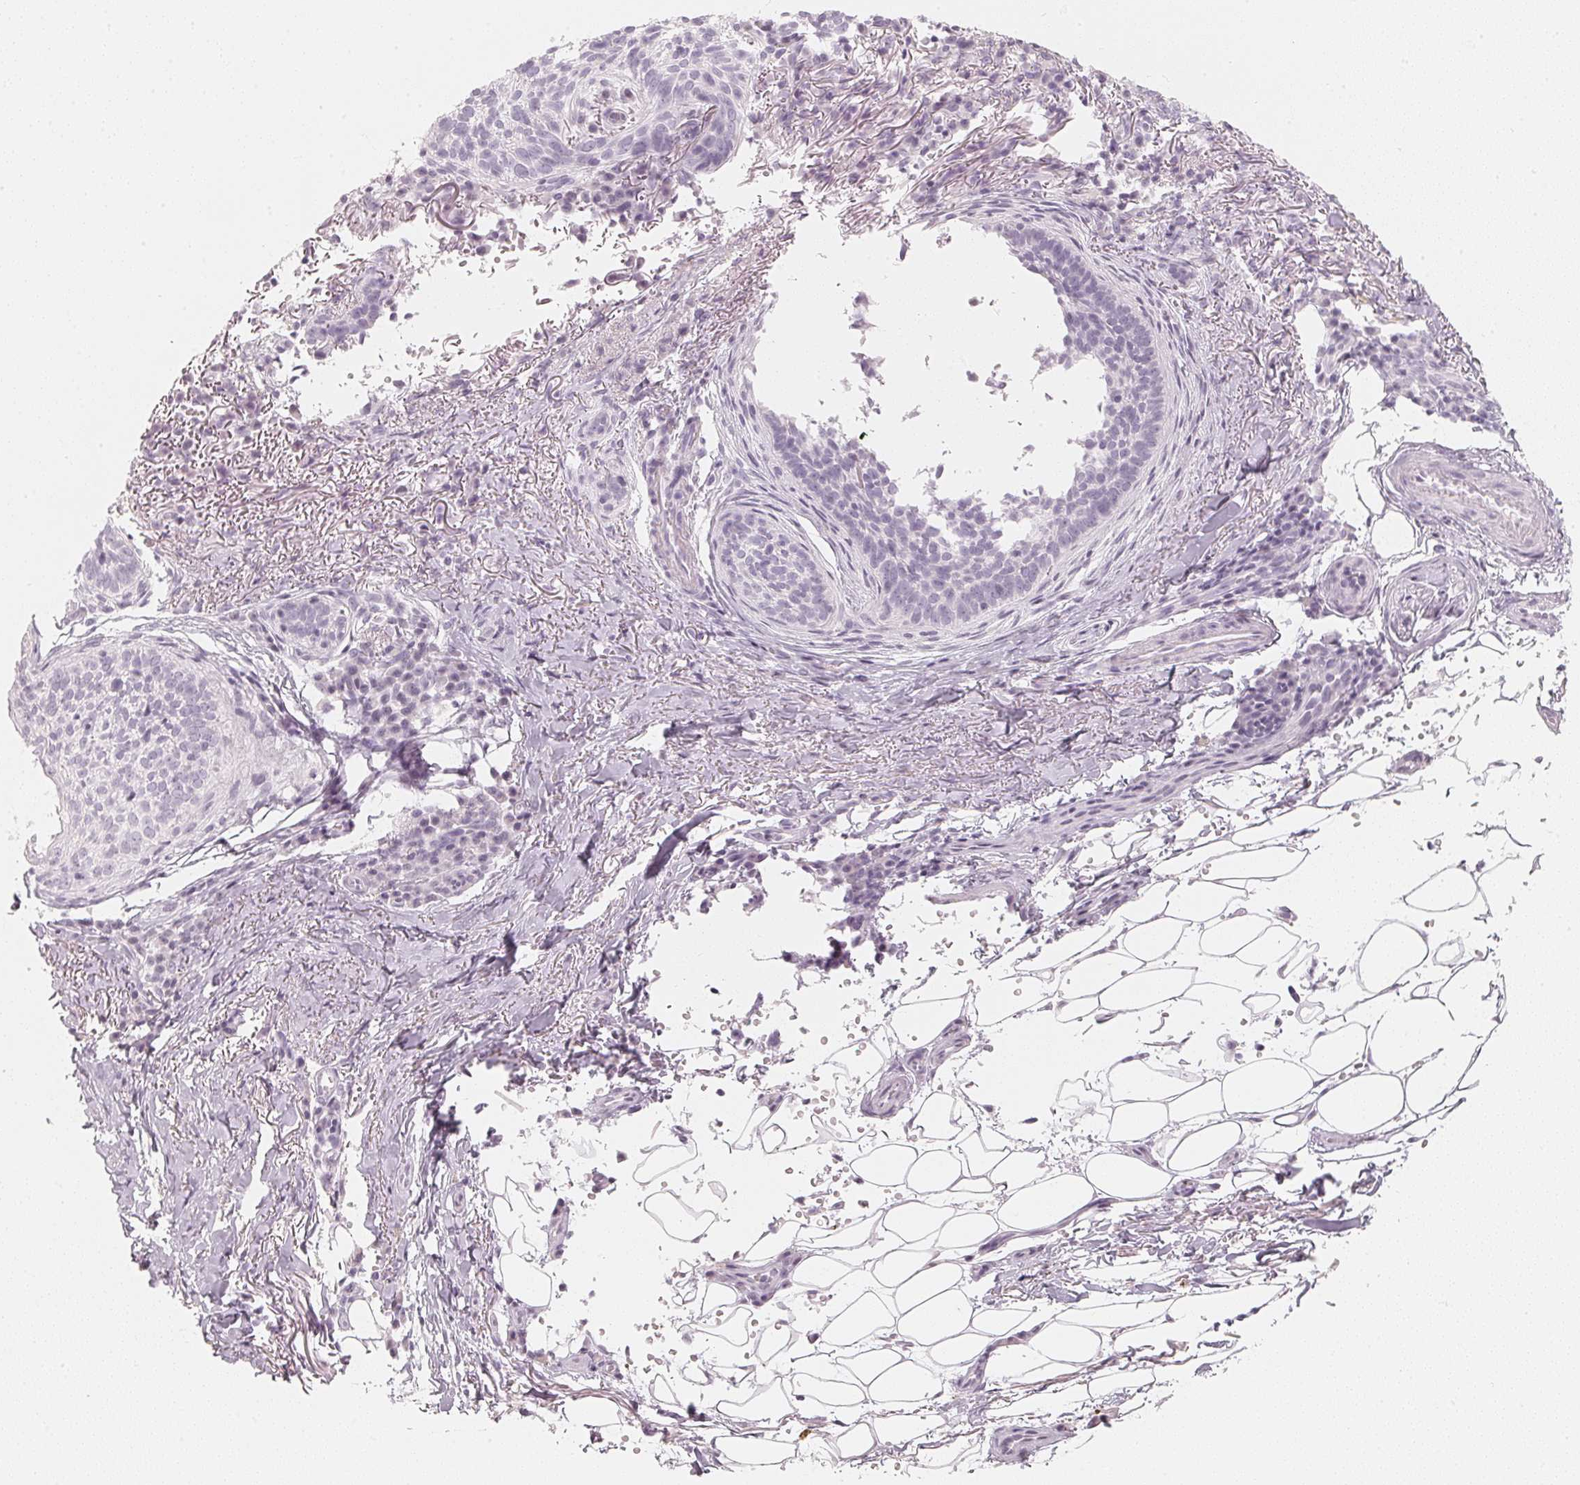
{"staining": {"intensity": "negative", "quantity": "none", "location": "none"}, "tissue": "skin cancer", "cell_type": "Tumor cells", "image_type": "cancer", "snomed": [{"axis": "morphology", "description": "Basal cell carcinoma"}, {"axis": "topography", "description": "Skin"}, {"axis": "topography", "description": "Skin of head"}], "caption": "Immunohistochemistry (IHC) image of human skin cancer (basal cell carcinoma) stained for a protein (brown), which demonstrates no positivity in tumor cells.", "gene": "SLC22A8", "patient": {"sex": "male", "age": 62}}